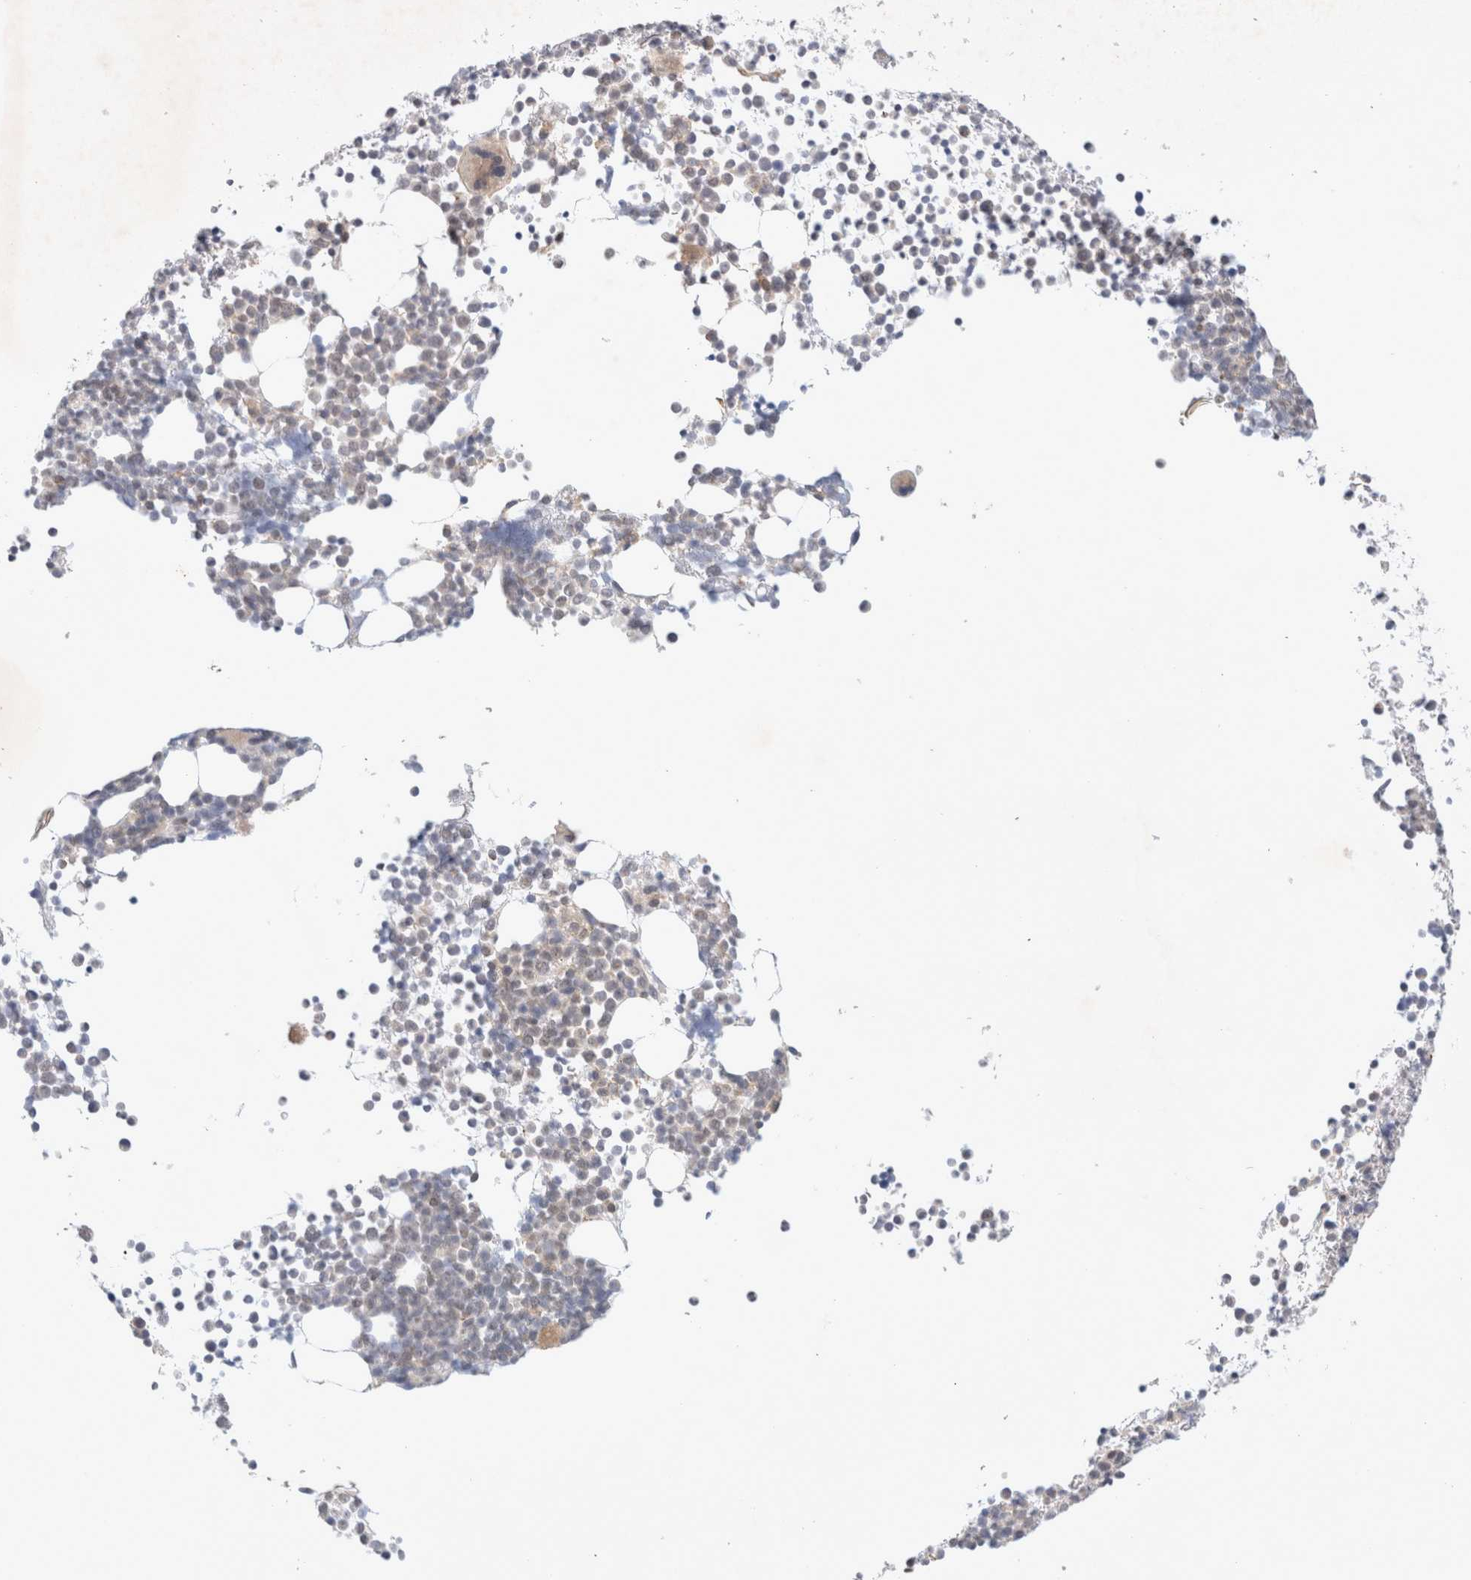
{"staining": {"intensity": "weak", "quantity": "<25%", "location": "cytoplasmic/membranous,nuclear"}, "tissue": "bone marrow", "cell_type": "Hematopoietic cells", "image_type": "normal", "snomed": [{"axis": "morphology", "description": "Normal tissue, NOS"}, {"axis": "morphology", "description": "Inflammation, NOS"}, {"axis": "topography", "description": "Bone marrow"}], "caption": "This image is of unremarkable bone marrow stained with immunohistochemistry to label a protein in brown with the nuclei are counter-stained blue. There is no expression in hematopoietic cells. (DAB IHC visualized using brightfield microscopy, high magnification).", "gene": "FBXO42", "patient": {"sex": "male", "age": 34}}